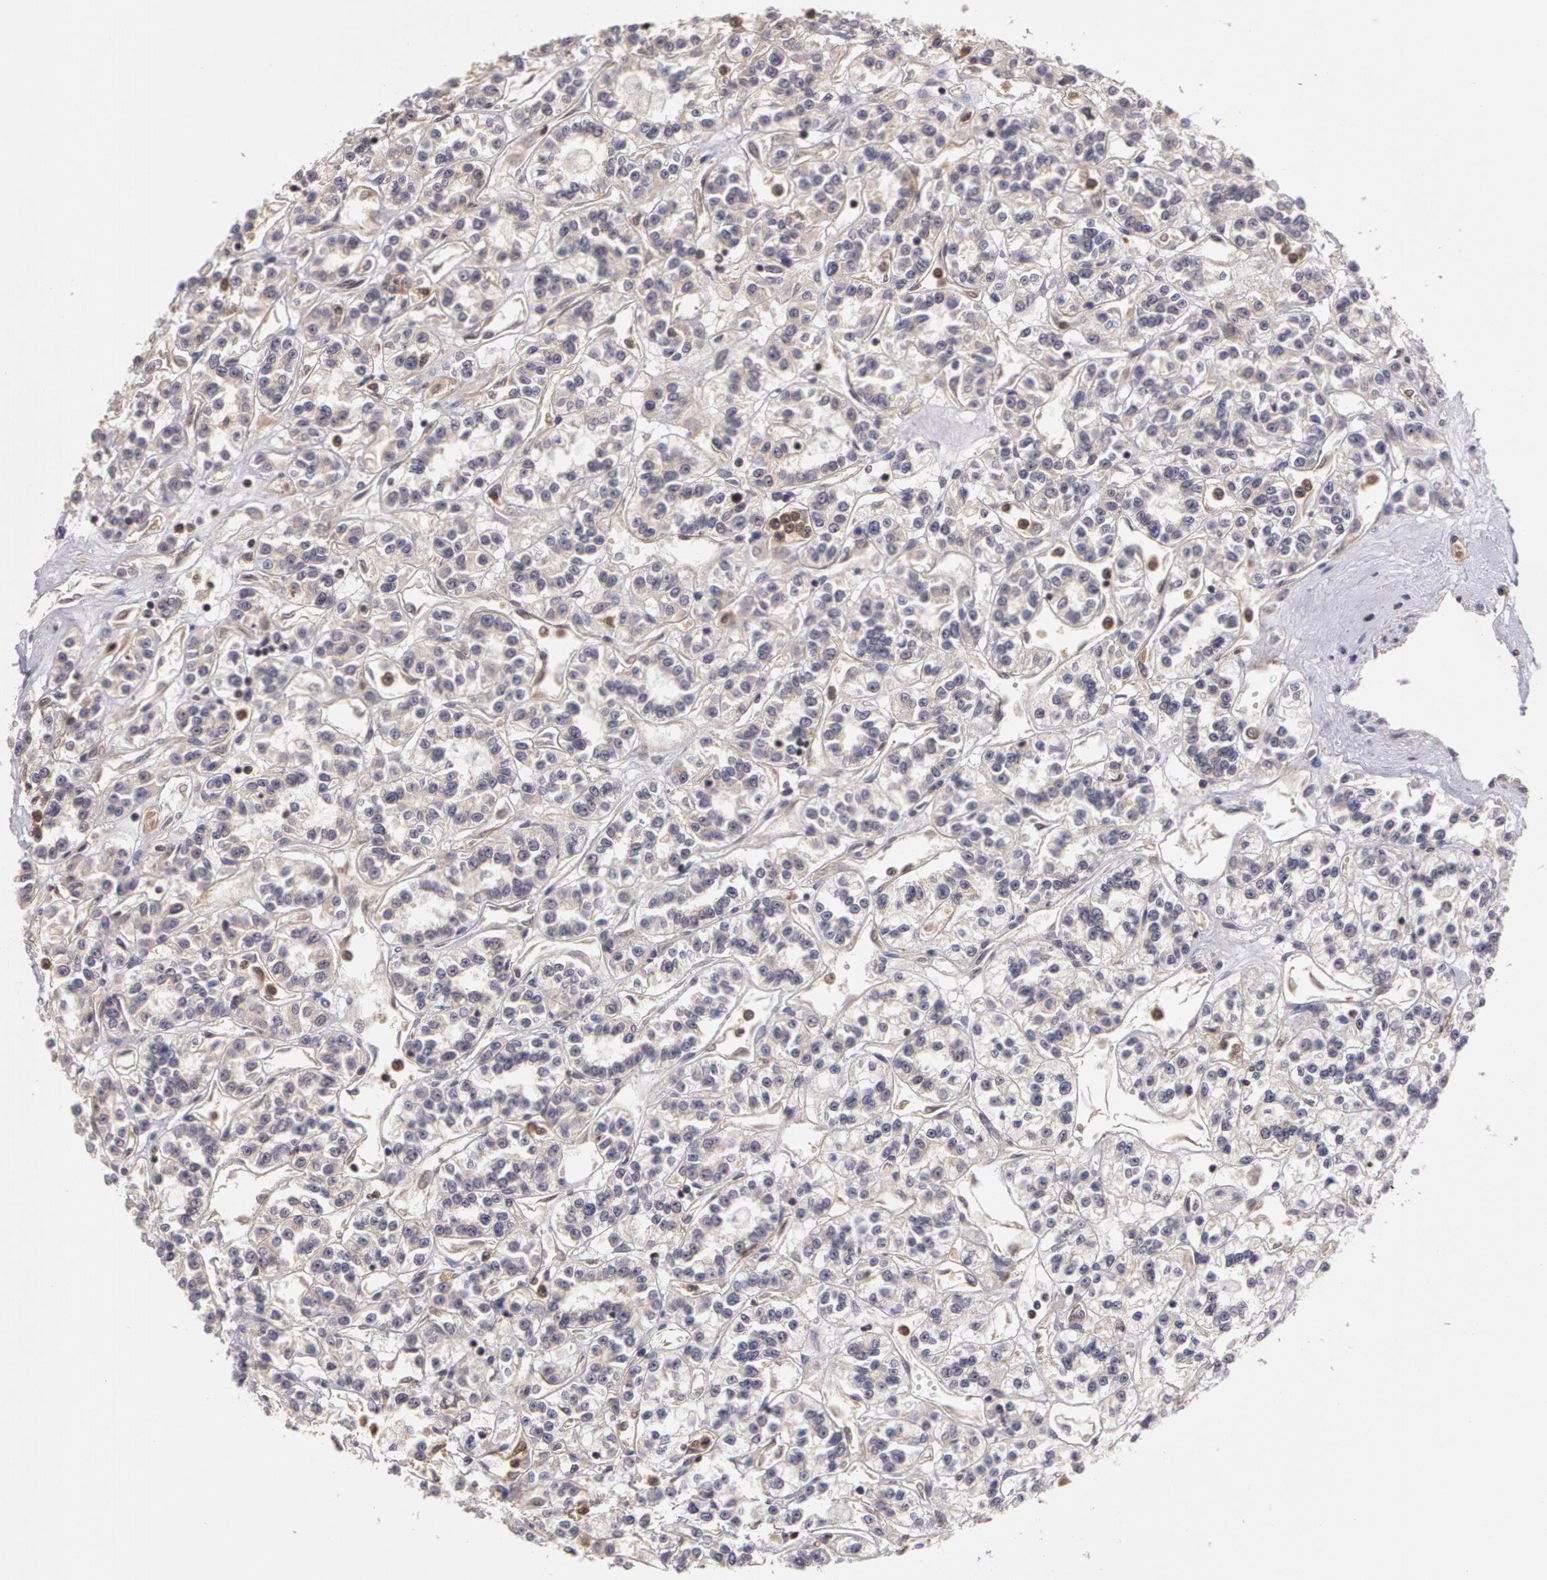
{"staining": {"intensity": "negative", "quantity": "none", "location": "none"}, "tissue": "renal cancer", "cell_type": "Tumor cells", "image_type": "cancer", "snomed": [{"axis": "morphology", "description": "Adenocarcinoma, NOS"}, {"axis": "topography", "description": "Kidney"}], "caption": "High power microscopy histopathology image of an IHC image of renal cancer, revealing no significant expression in tumor cells.", "gene": "AHSA1", "patient": {"sex": "female", "age": 76}}